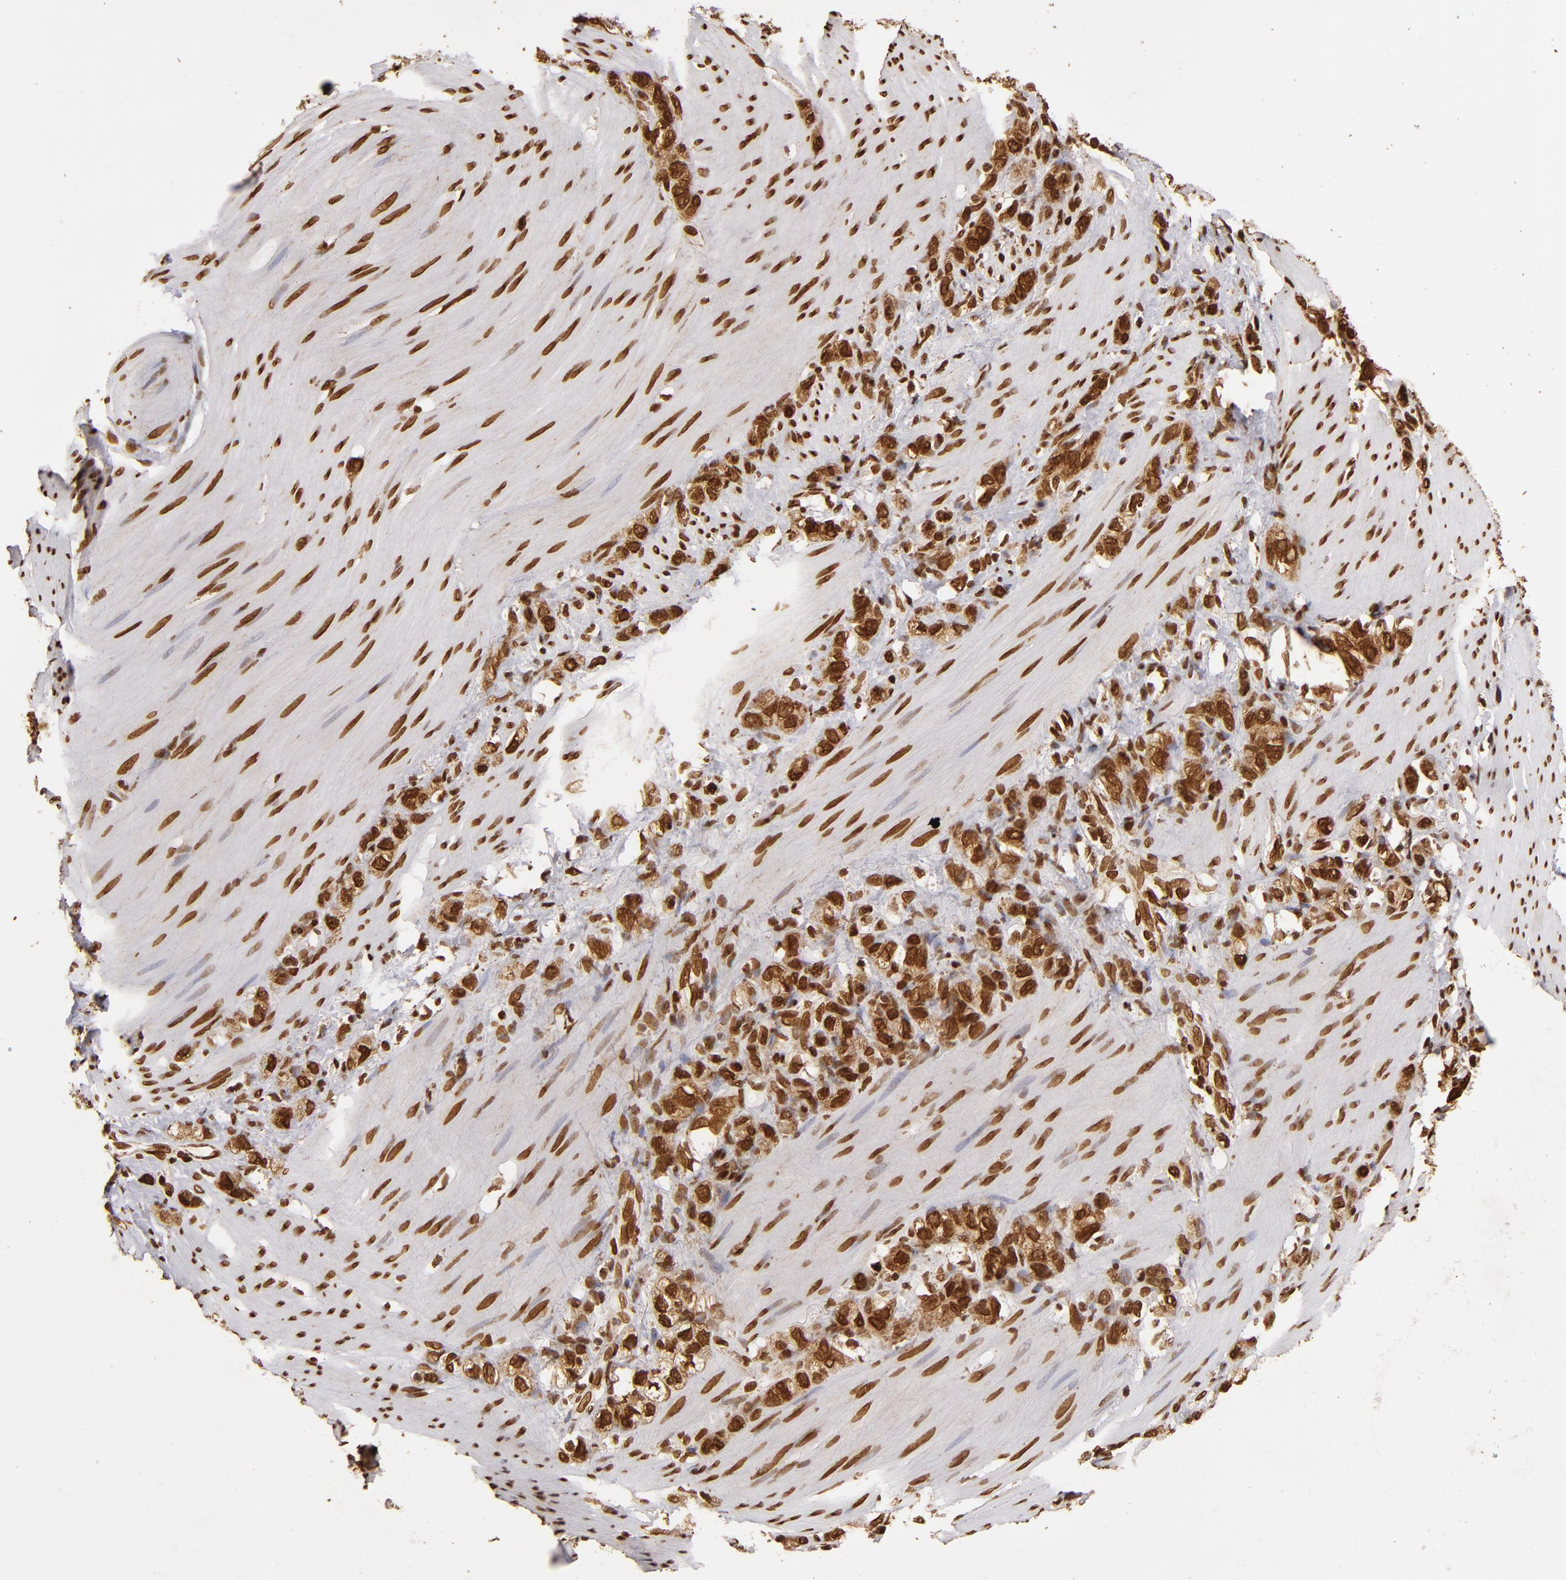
{"staining": {"intensity": "strong", "quantity": ">75%", "location": "nuclear"}, "tissue": "stomach cancer", "cell_type": "Tumor cells", "image_type": "cancer", "snomed": [{"axis": "morphology", "description": "Normal tissue, NOS"}, {"axis": "morphology", "description": "Adenocarcinoma, NOS"}, {"axis": "morphology", "description": "Adenocarcinoma, High grade"}, {"axis": "topography", "description": "Stomach, upper"}, {"axis": "topography", "description": "Stomach"}], "caption": "Stomach cancer (high-grade adenocarcinoma) stained with DAB (3,3'-diaminobenzidine) immunohistochemistry reveals high levels of strong nuclear positivity in approximately >75% of tumor cells.", "gene": "CUL3", "patient": {"sex": "female", "age": 65}}